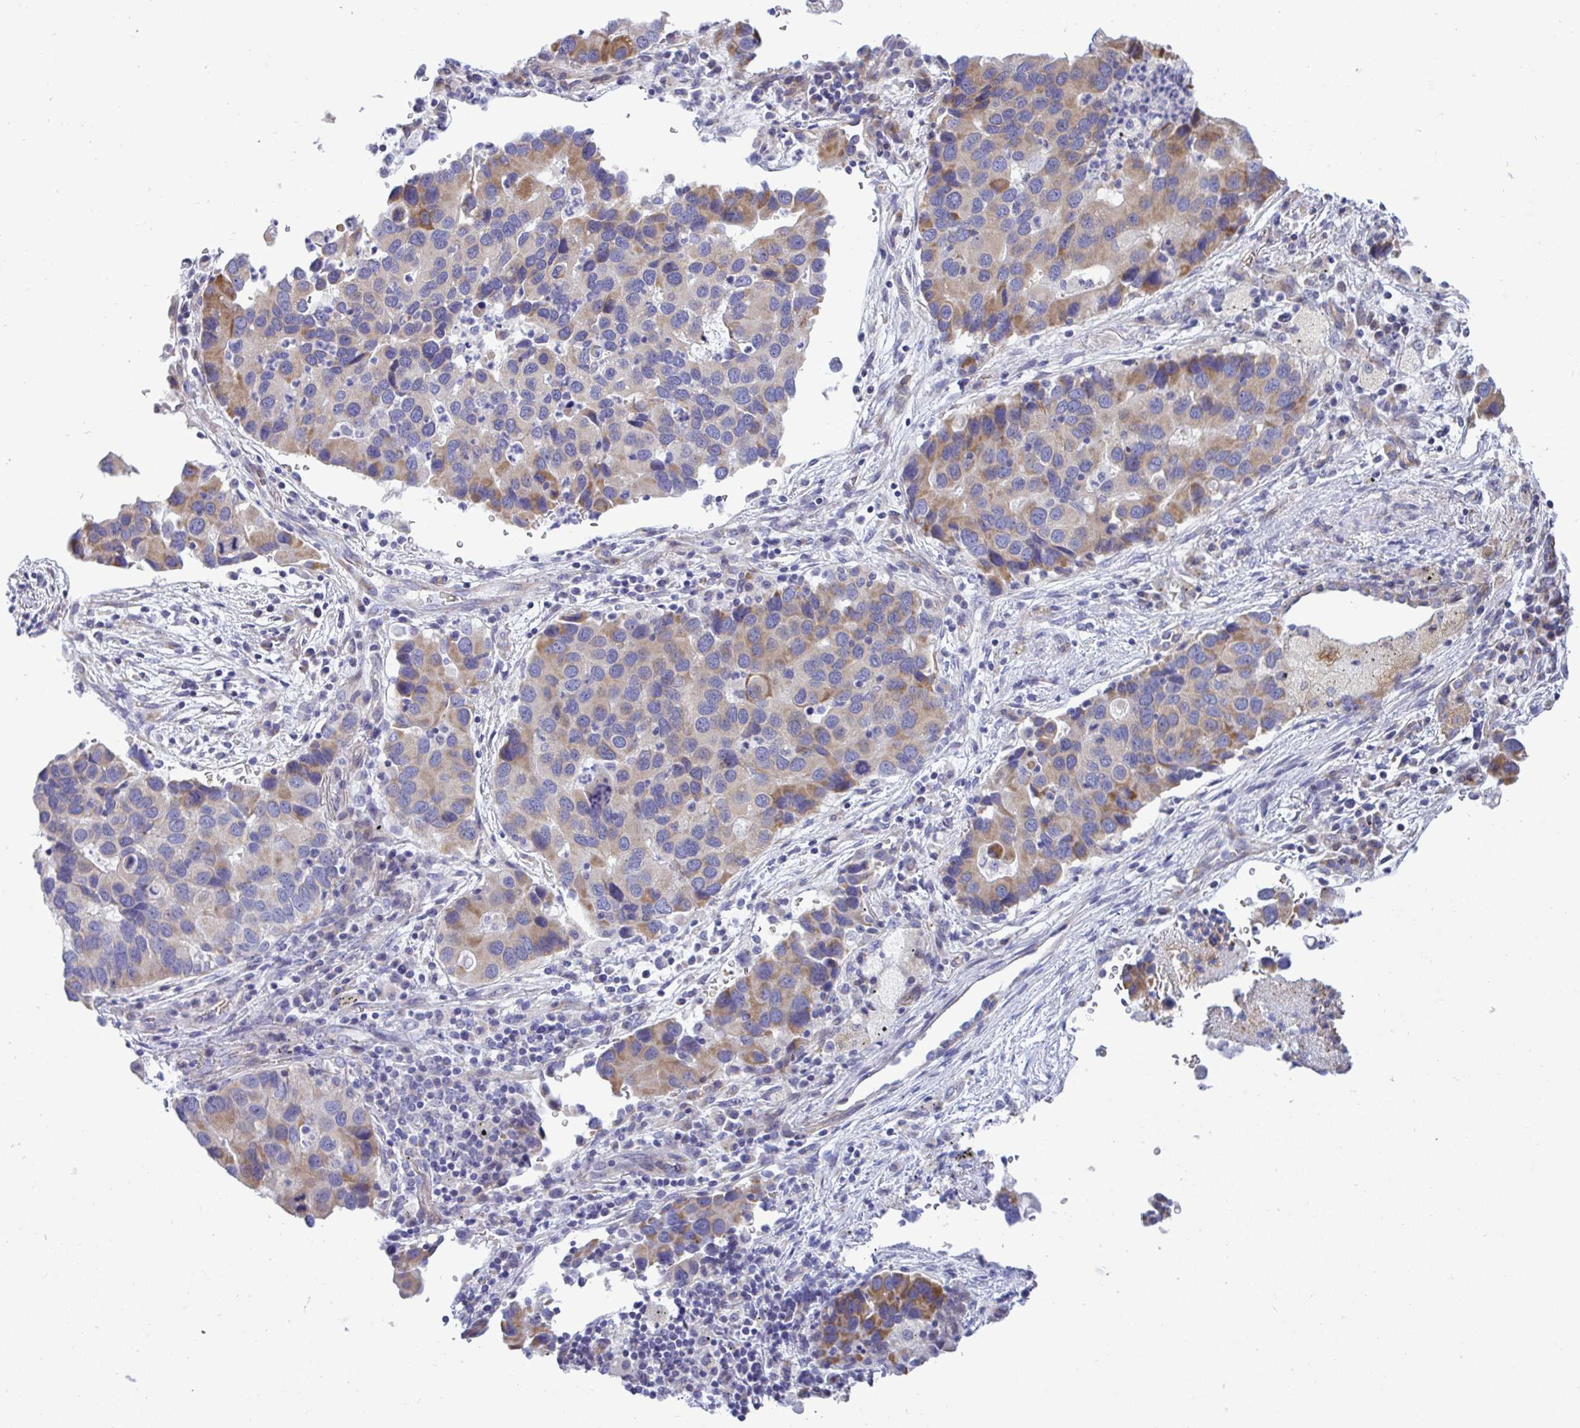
{"staining": {"intensity": "moderate", "quantity": "<25%", "location": "cytoplasmic/membranous"}, "tissue": "lung cancer", "cell_type": "Tumor cells", "image_type": "cancer", "snomed": [{"axis": "morphology", "description": "Aneuploidy"}, {"axis": "morphology", "description": "Adenocarcinoma, NOS"}, {"axis": "topography", "description": "Lymph node"}, {"axis": "topography", "description": "Lung"}], "caption": "Tumor cells show low levels of moderate cytoplasmic/membranous positivity in approximately <25% of cells in lung cancer (adenocarcinoma). (DAB = brown stain, brightfield microscopy at high magnification).", "gene": "NTN1", "patient": {"sex": "female", "age": 74}}